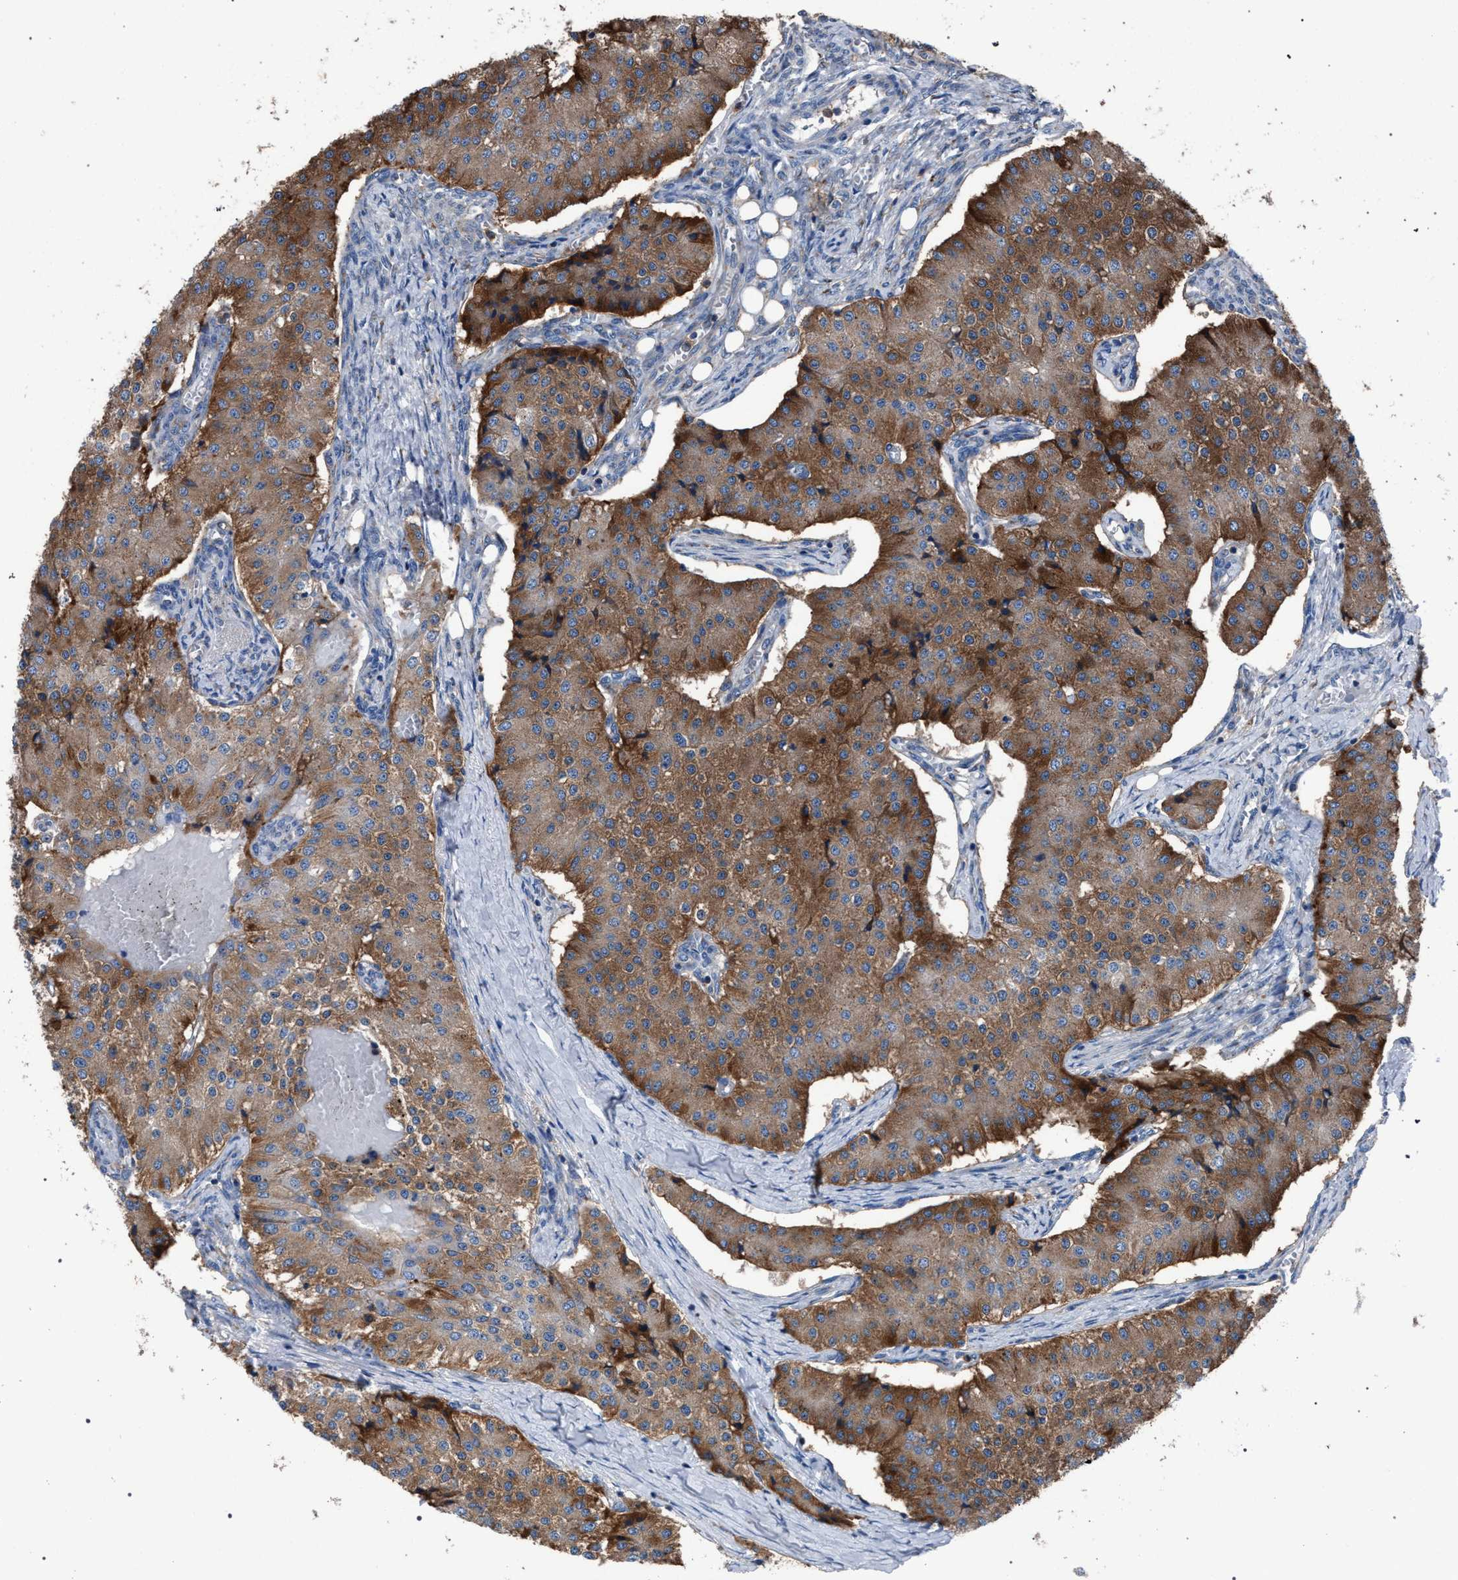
{"staining": {"intensity": "moderate", "quantity": ">75%", "location": "cytoplasmic/membranous"}, "tissue": "carcinoid", "cell_type": "Tumor cells", "image_type": "cancer", "snomed": [{"axis": "morphology", "description": "Carcinoid, malignant, NOS"}, {"axis": "topography", "description": "Colon"}], "caption": "Immunohistochemical staining of carcinoid reveals medium levels of moderate cytoplasmic/membranous expression in approximately >75% of tumor cells.", "gene": "ATP6V0A1", "patient": {"sex": "female", "age": 52}}